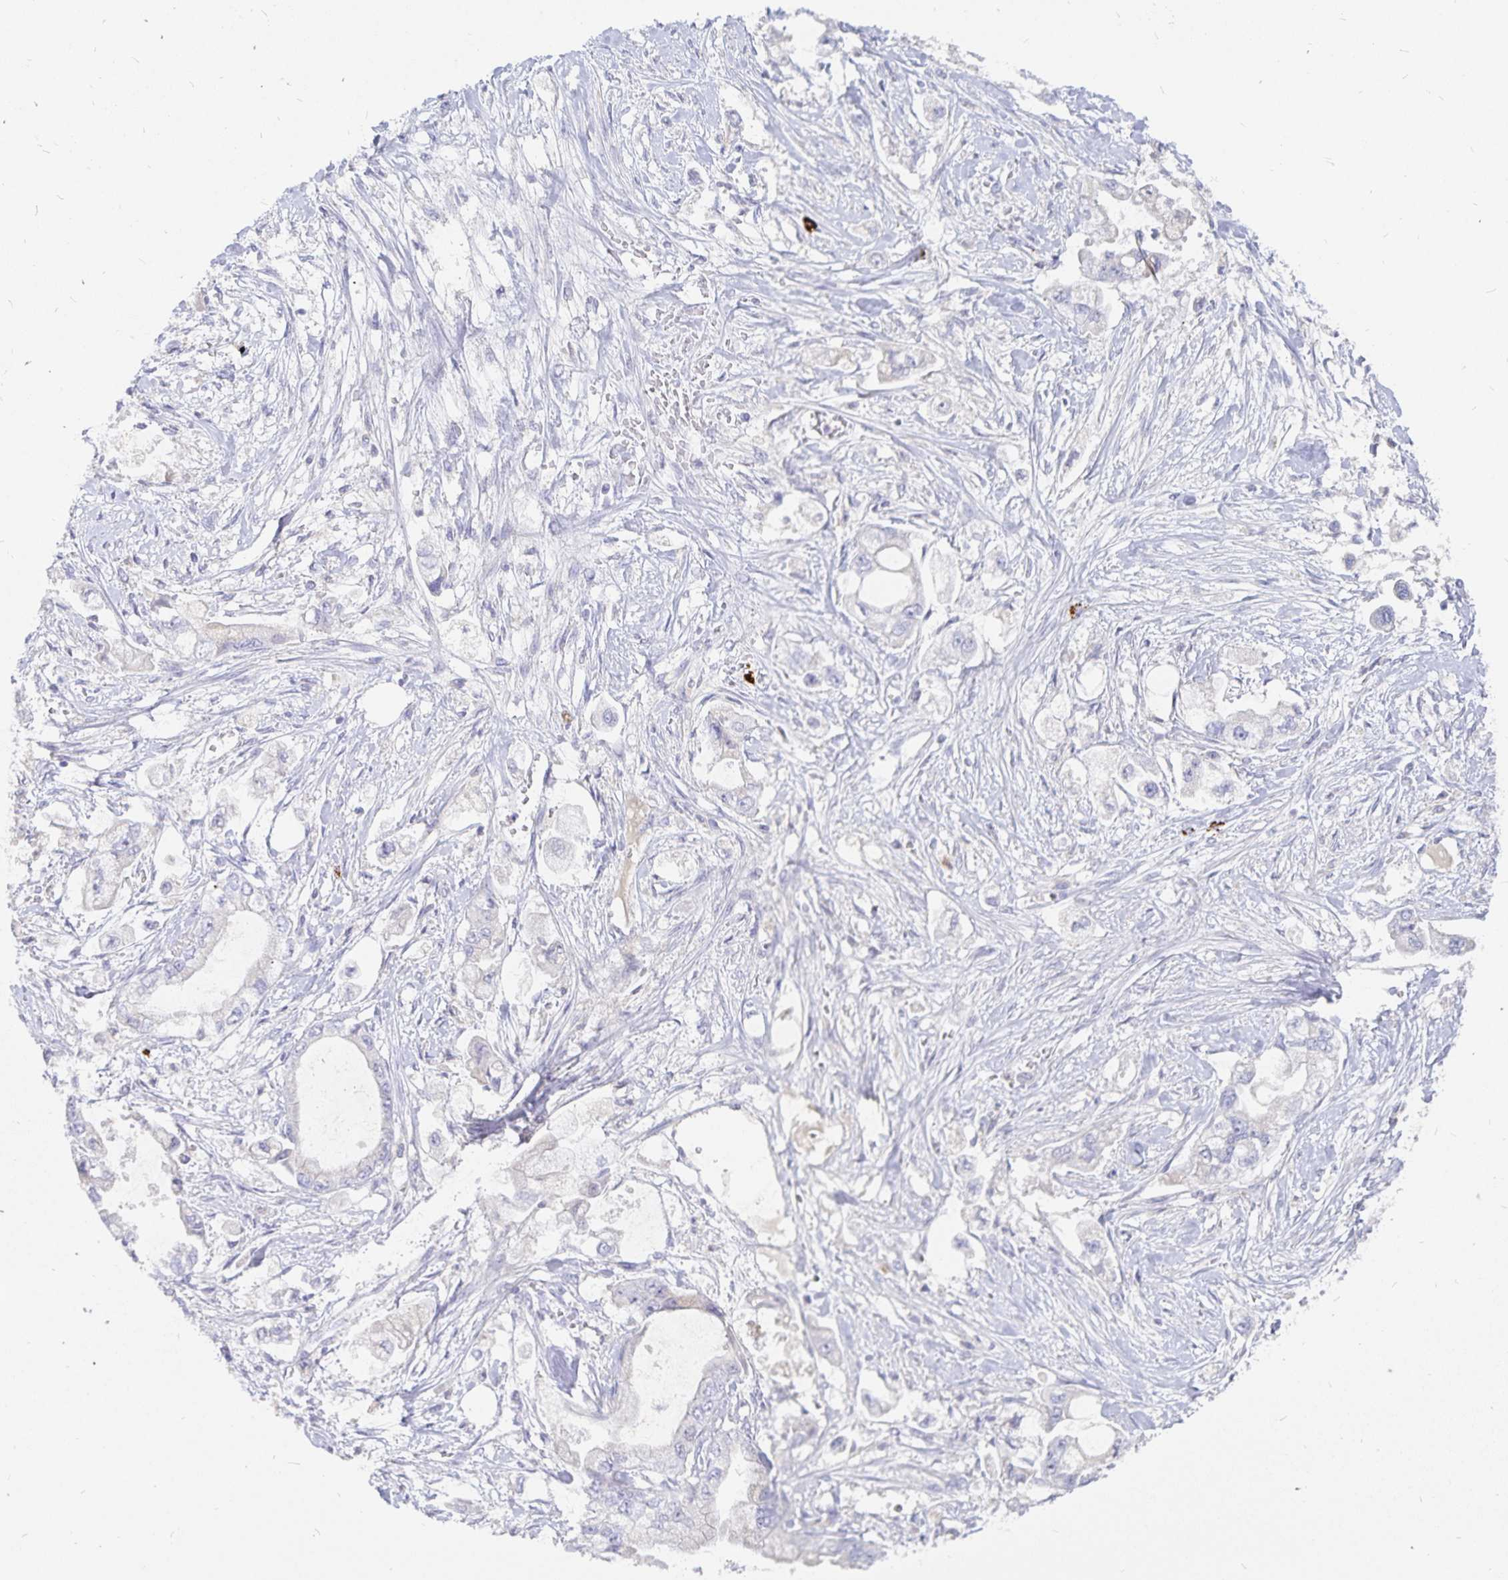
{"staining": {"intensity": "negative", "quantity": "none", "location": "none"}, "tissue": "stomach cancer", "cell_type": "Tumor cells", "image_type": "cancer", "snomed": [{"axis": "morphology", "description": "Adenocarcinoma, NOS"}, {"axis": "topography", "description": "Stomach"}], "caption": "Immunohistochemistry photomicrograph of human stomach adenocarcinoma stained for a protein (brown), which exhibits no positivity in tumor cells.", "gene": "PKHD1", "patient": {"sex": "male", "age": 62}}